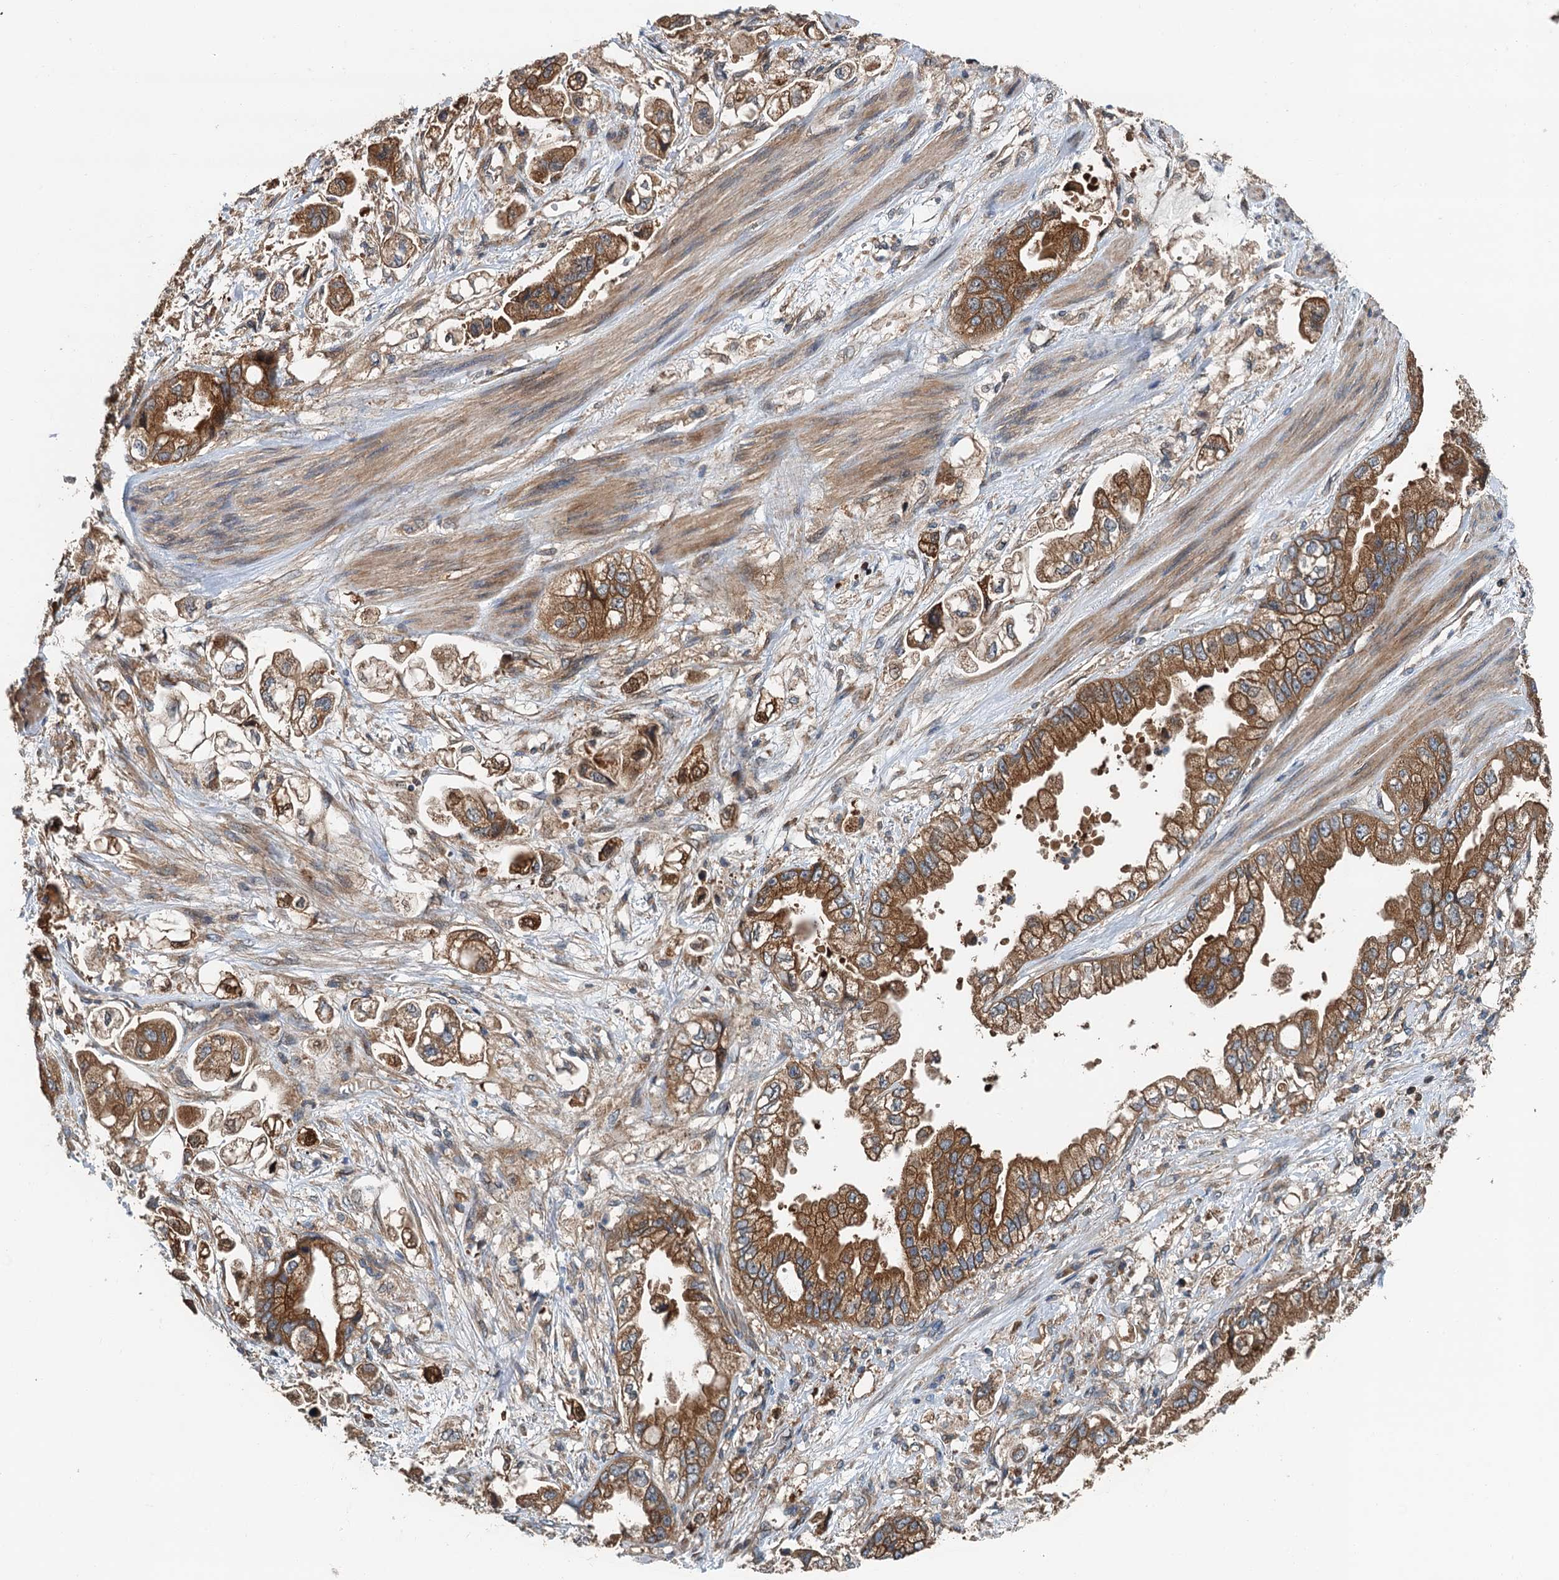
{"staining": {"intensity": "moderate", "quantity": ">75%", "location": "cytoplasmic/membranous"}, "tissue": "stomach cancer", "cell_type": "Tumor cells", "image_type": "cancer", "snomed": [{"axis": "morphology", "description": "Adenocarcinoma, NOS"}, {"axis": "topography", "description": "Stomach"}], "caption": "Adenocarcinoma (stomach) stained with a protein marker demonstrates moderate staining in tumor cells.", "gene": "COG3", "patient": {"sex": "male", "age": 62}}